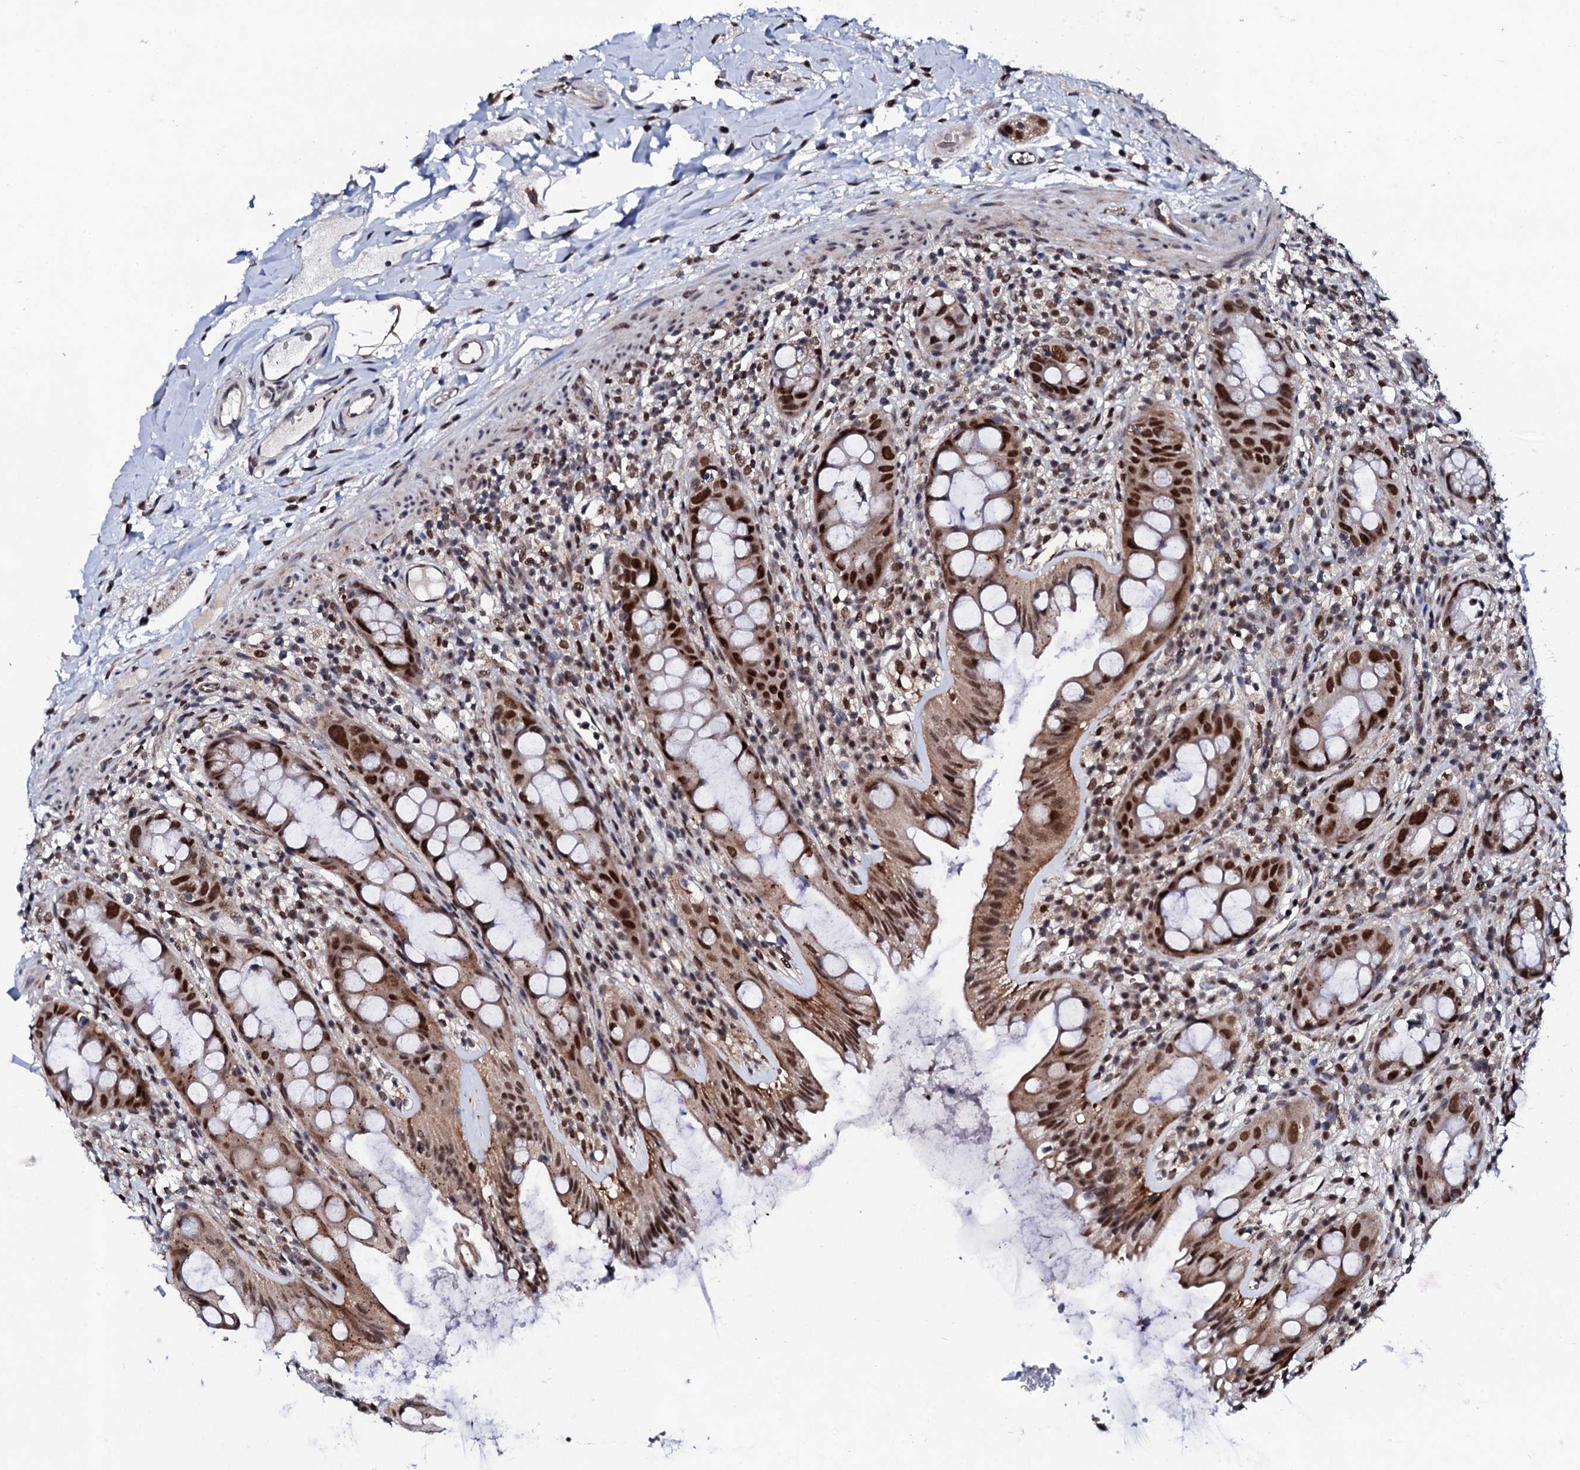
{"staining": {"intensity": "strong", "quantity": ">75%", "location": "cytoplasmic/membranous,nuclear"}, "tissue": "rectum", "cell_type": "Glandular cells", "image_type": "normal", "snomed": [{"axis": "morphology", "description": "Normal tissue, NOS"}, {"axis": "topography", "description": "Rectum"}], "caption": "Glandular cells reveal high levels of strong cytoplasmic/membranous,nuclear staining in about >75% of cells in normal rectum. Using DAB (3,3'-diaminobenzidine) (brown) and hematoxylin (blue) stains, captured at high magnification using brightfield microscopy.", "gene": "CSTF3", "patient": {"sex": "female", "age": 57}}